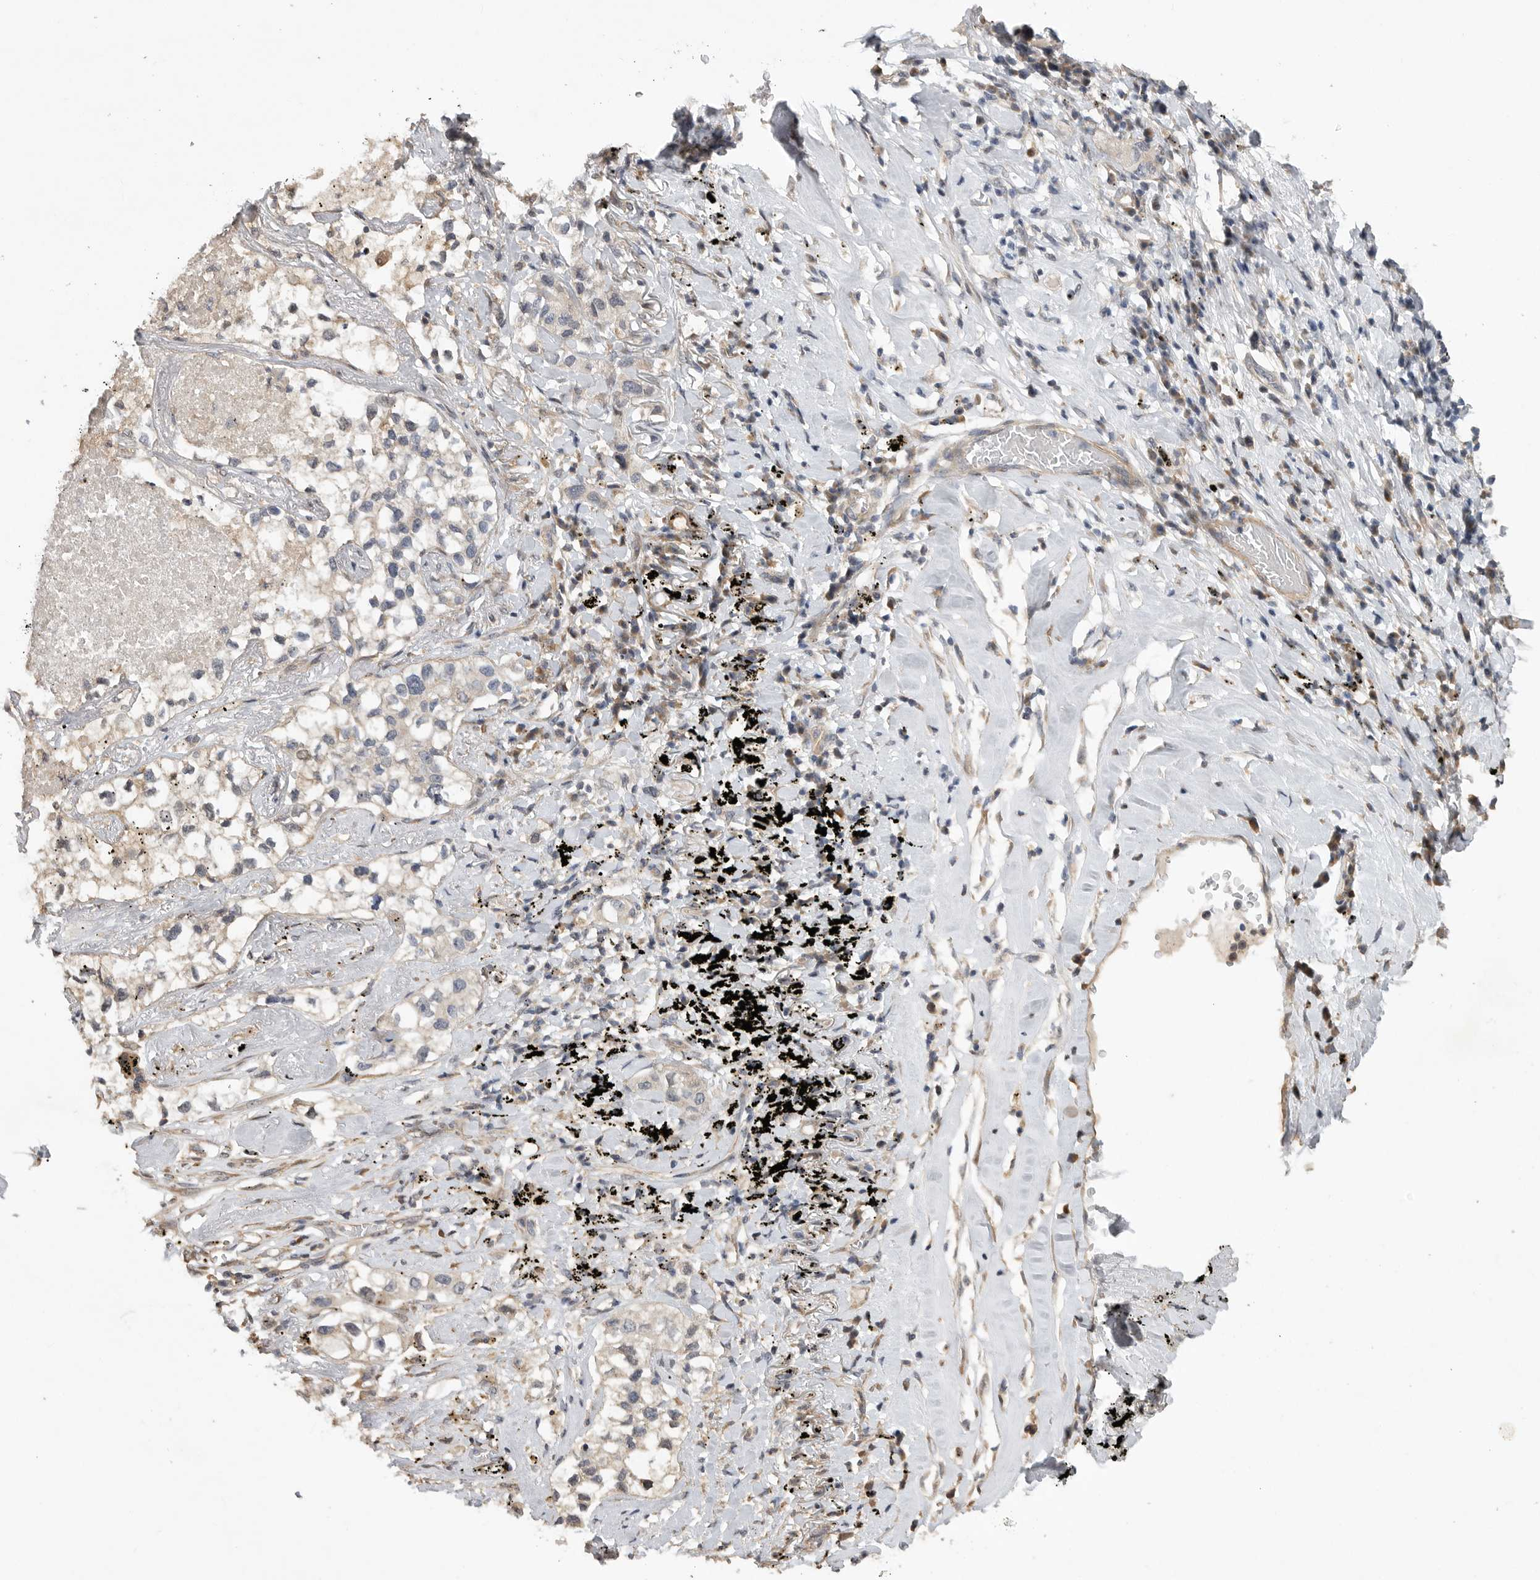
{"staining": {"intensity": "weak", "quantity": "<25%", "location": "cytoplasmic/membranous"}, "tissue": "lung cancer", "cell_type": "Tumor cells", "image_type": "cancer", "snomed": [{"axis": "morphology", "description": "Adenocarcinoma, NOS"}, {"axis": "topography", "description": "Lung"}], "caption": "The histopathology image demonstrates no staining of tumor cells in adenocarcinoma (lung). (DAB immunohistochemistry, high magnification).", "gene": "EDEM3", "patient": {"sex": "male", "age": 63}}